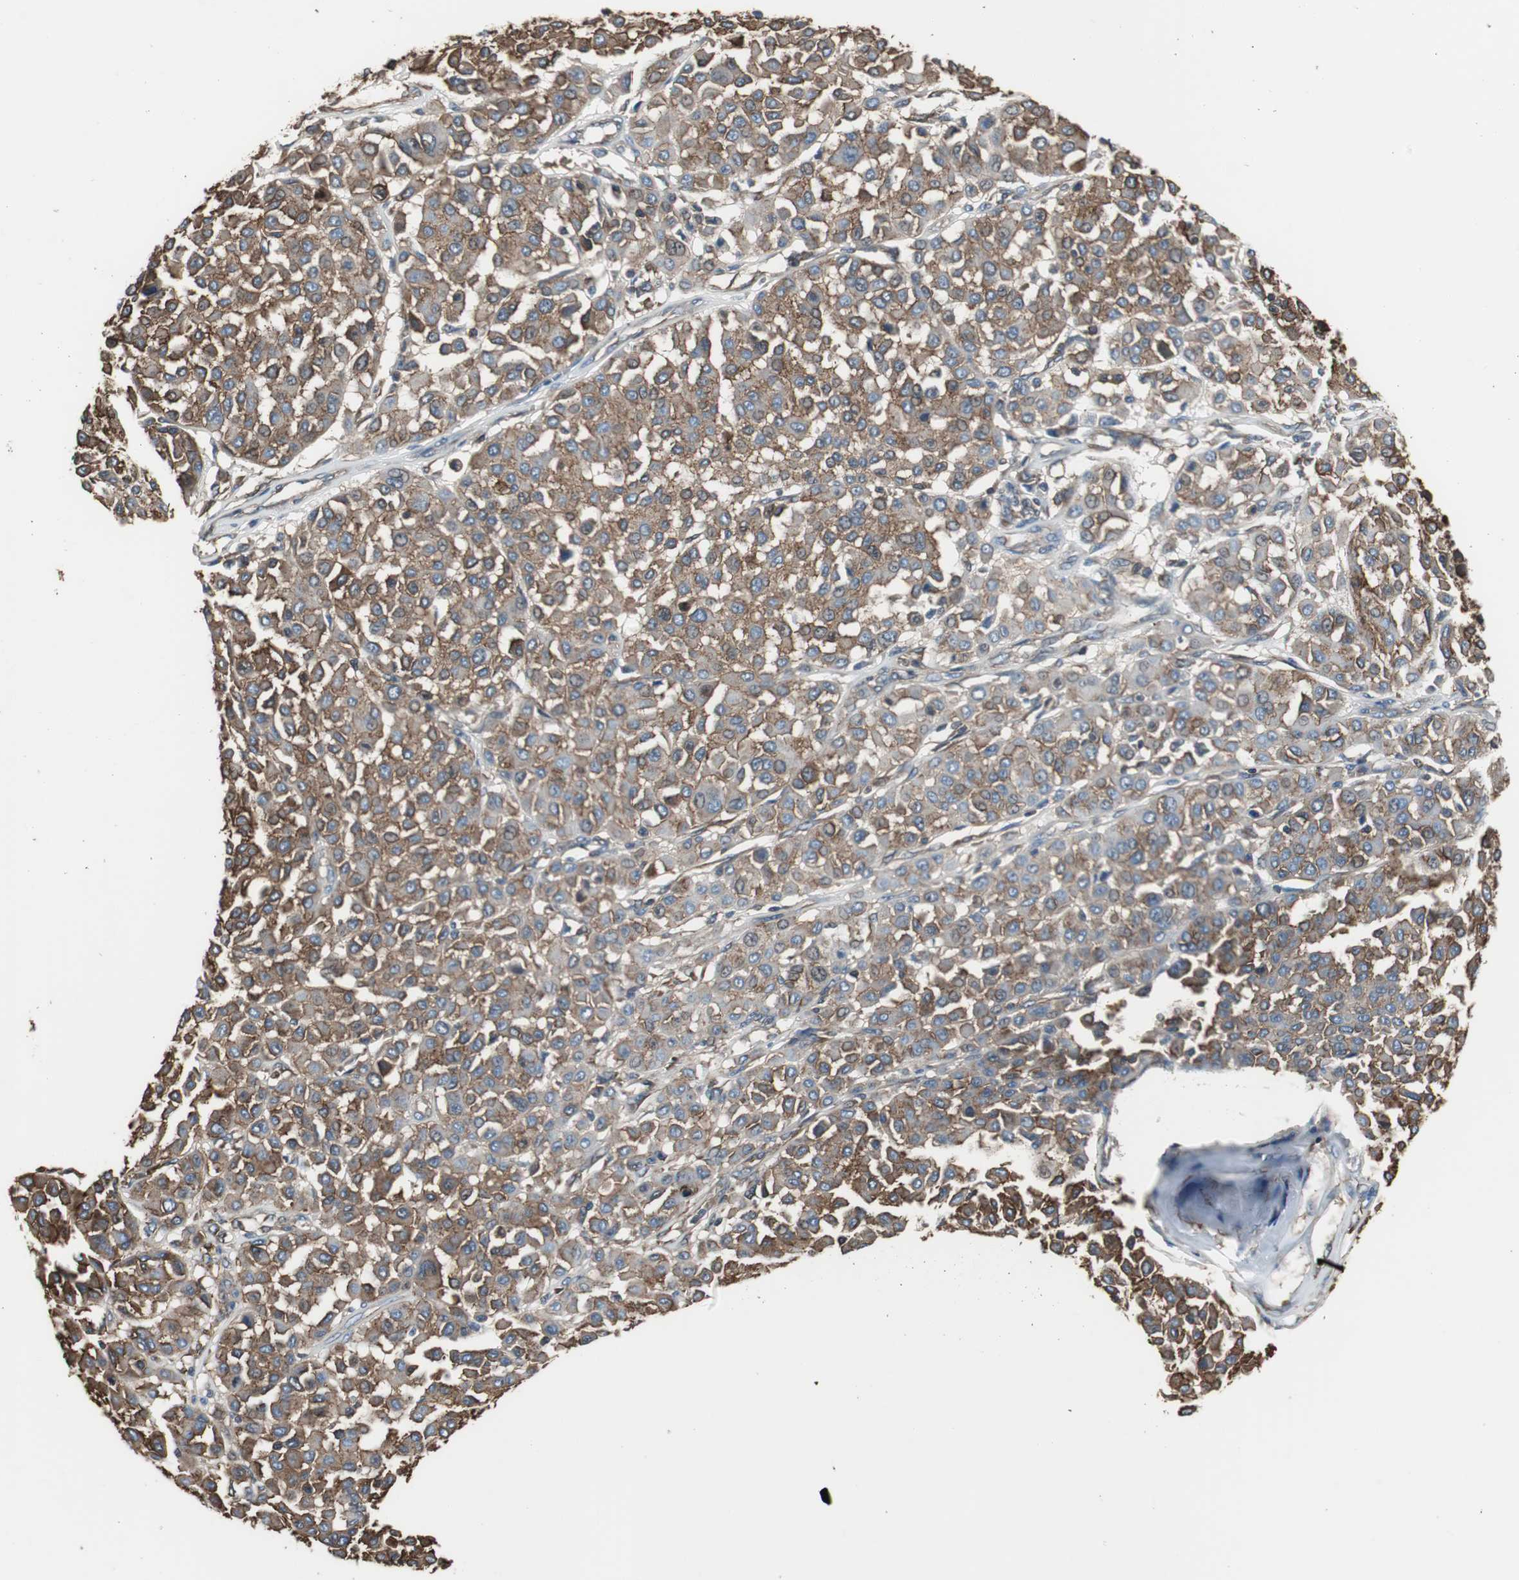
{"staining": {"intensity": "strong", "quantity": ">75%", "location": "cytoplasmic/membranous"}, "tissue": "melanoma", "cell_type": "Tumor cells", "image_type": "cancer", "snomed": [{"axis": "morphology", "description": "Malignant melanoma, Metastatic site"}, {"axis": "topography", "description": "Soft tissue"}], "caption": "Immunohistochemical staining of human malignant melanoma (metastatic site) demonstrates strong cytoplasmic/membranous protein positivity in approximately >75% of tumor cells. Immunohistochemistry (ihc) stains the protein of interest in brown and the nuclei are stained blue.", "gene": "ACTN1", "patient": {"sex": "male", "age": 41}}